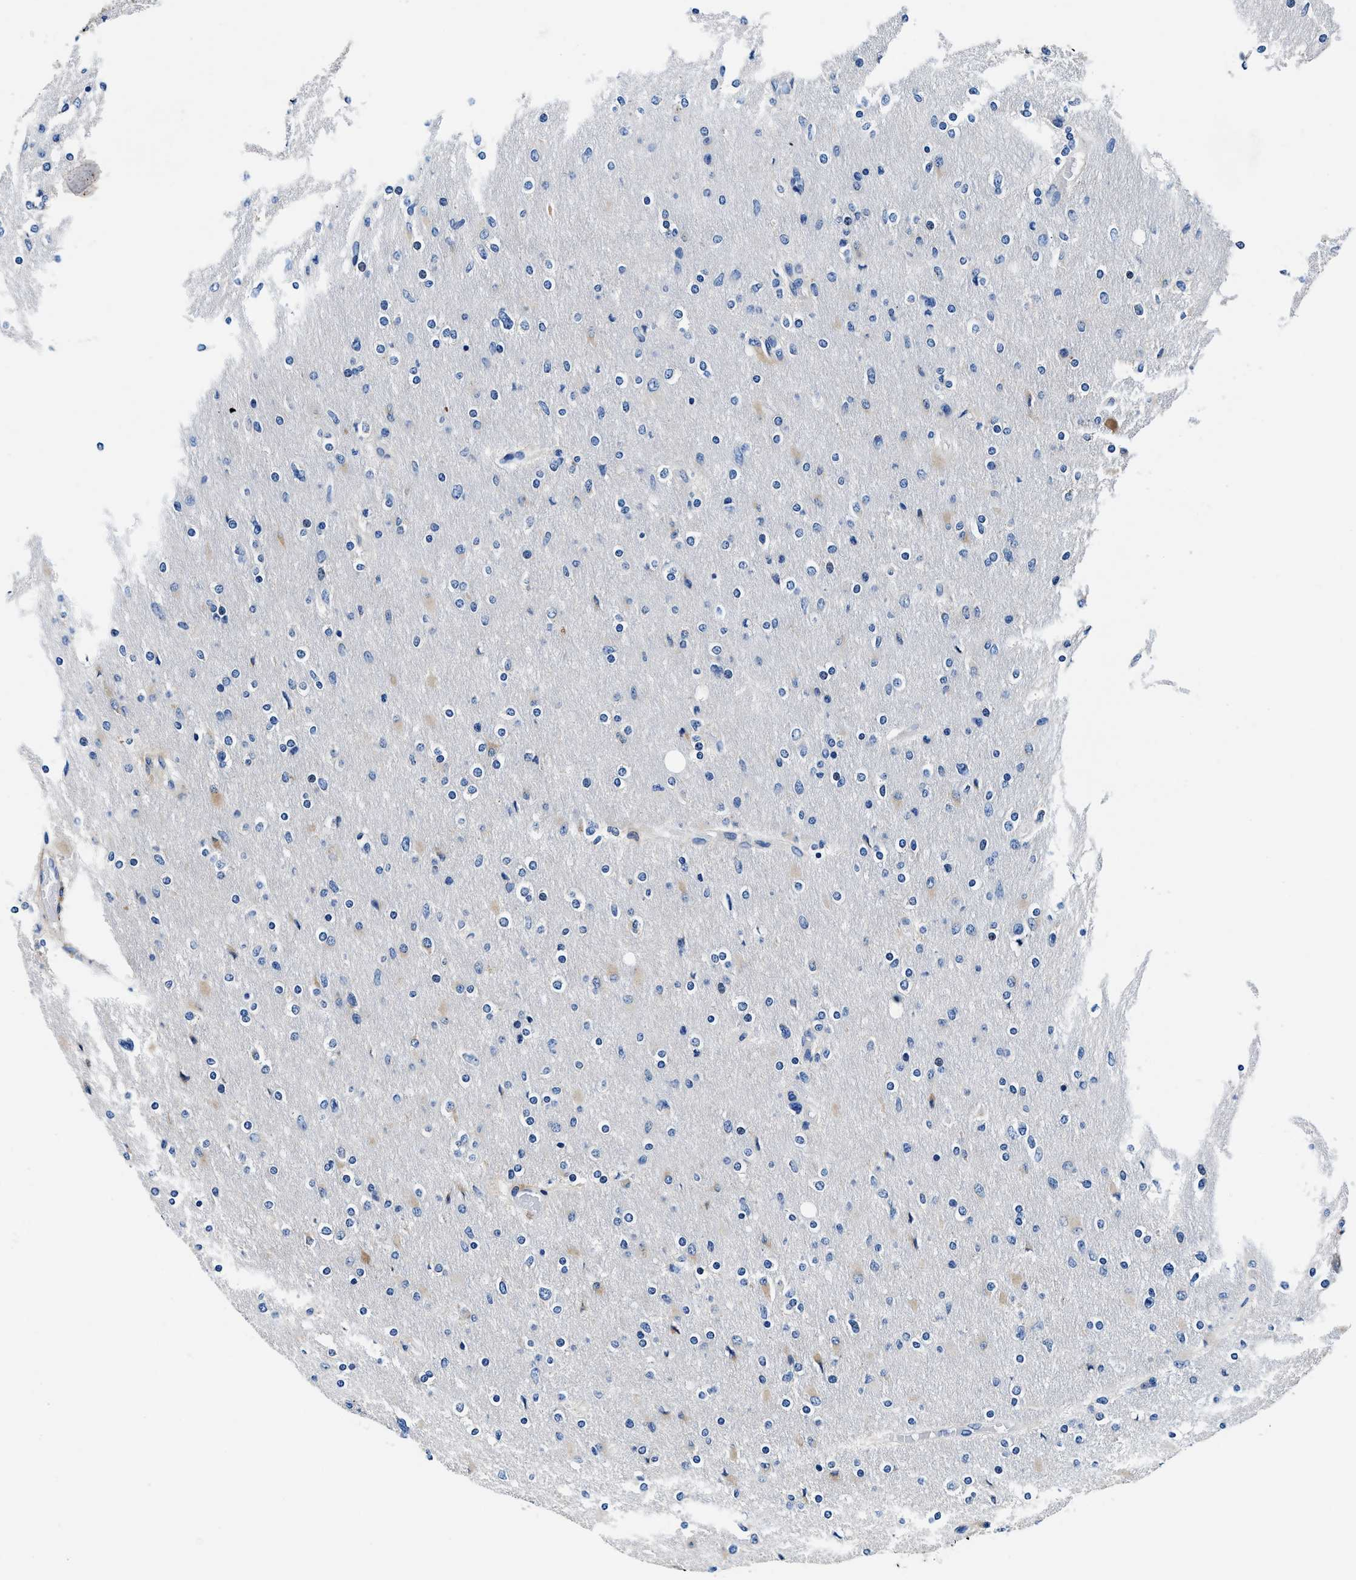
{"staining": {"intensity": "weak", "quantity": "<25%", "location": "cytoplasmic/membranous"}, "tissue": "glioma", "cell_type": "Tumor cells", "image_type": "cancer", "snomed": [{"axis": "morphology", "description": "Glioma, malignant, High grade"}, {"axis": "topography", "description": "Cerebral cortex"}], "caption": "The photomicrograph exhibits no significant expression in tumor cells of glioma. (DAB (3,3'-diaminobenzidine) immunohistochemistry (IHC) with hematoxylin counter stain).", "gene": "NEU1", "patient": {"sex": "female", "age": 36}}